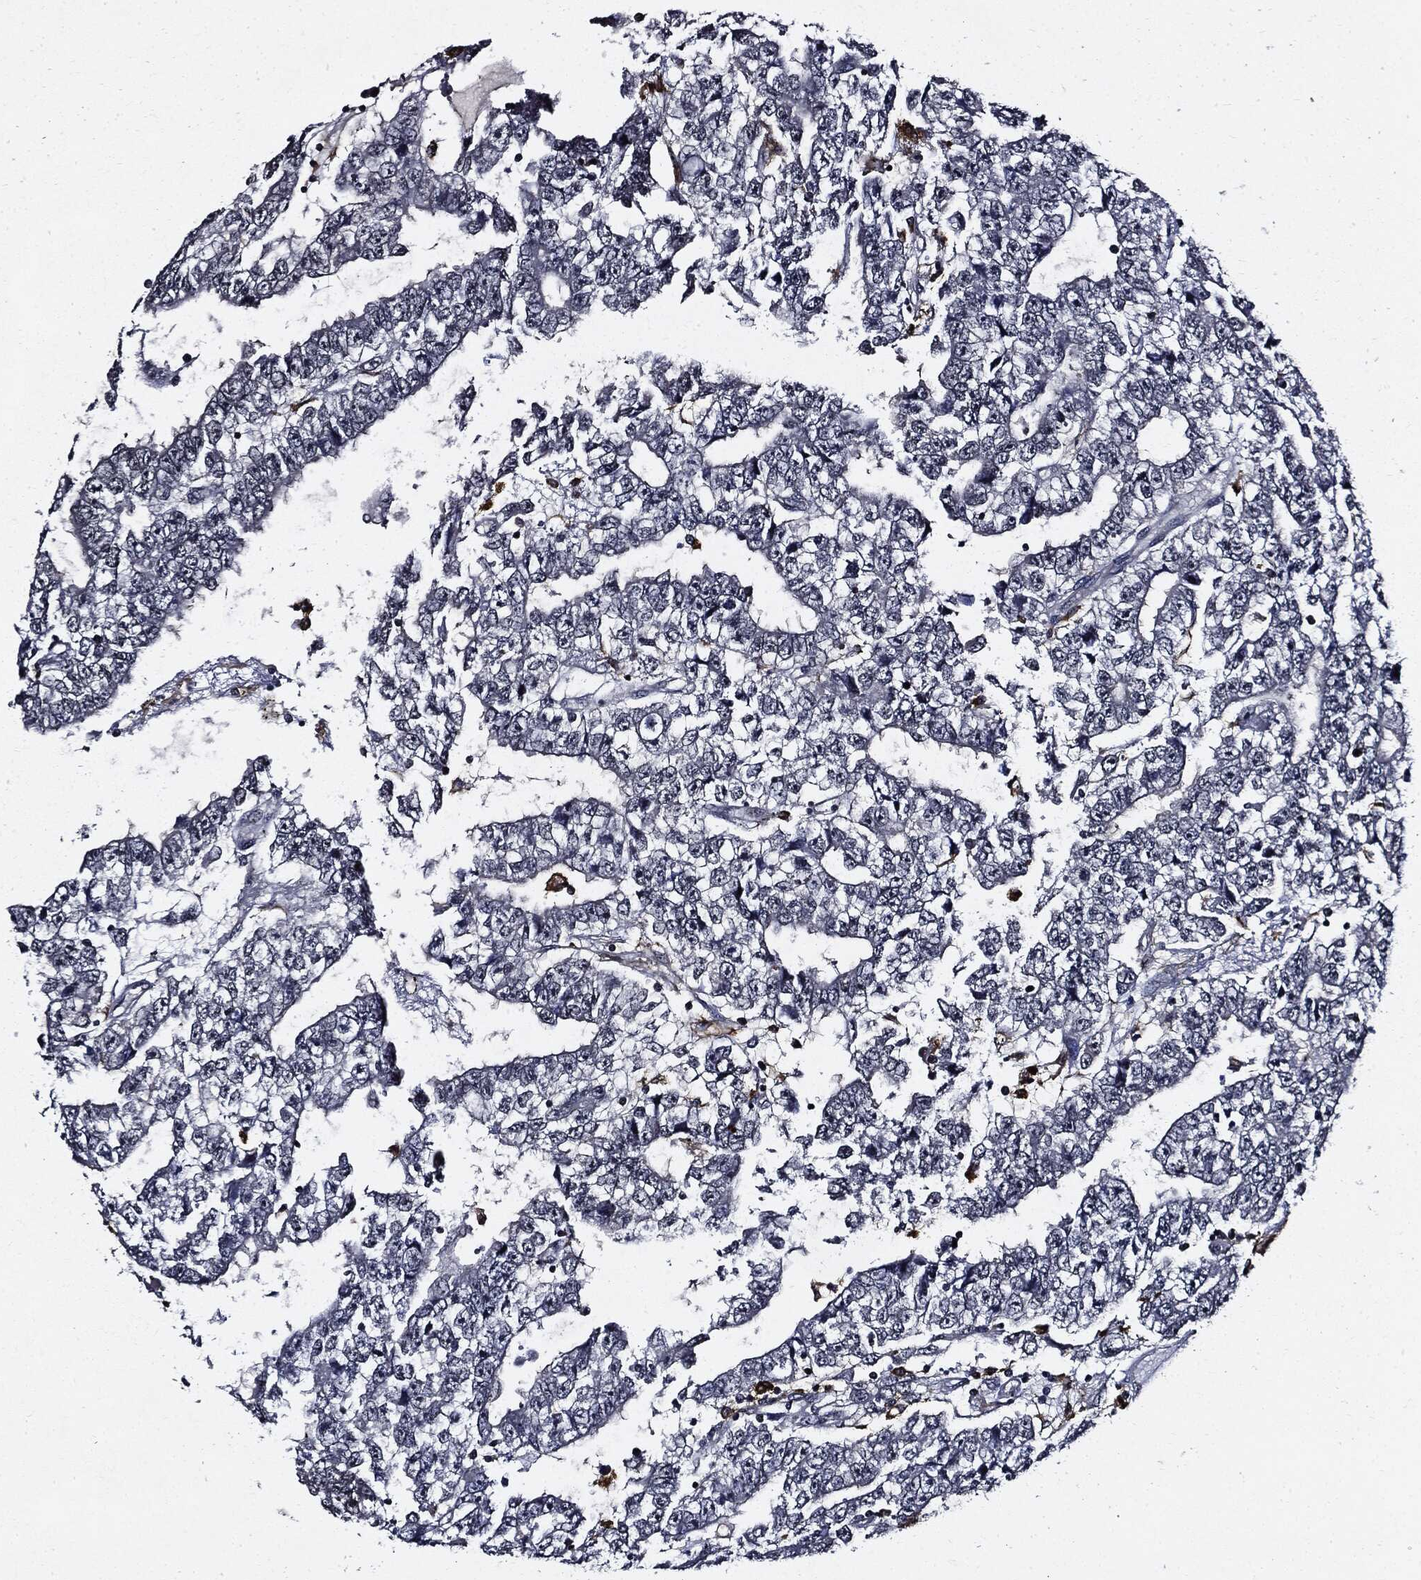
{"staining": {"intensity": "negative", "quantity": "none", "location": "none"}, "tissue": "testis cancer", "cell_type": "Tumor cells", "image_type": "cancer", "snomed": [{"axis": "morphology", "description": "Carcinoma, Embryonal, NOS"}, {"axis": "topography", "description": "Testis"}], "caption": "The micrograph exhibits no staining of tumor cells in testis cancer (embryonal carcinoma).", "gene": "SUGT1", "patient": {"sex": "male", "age": 25}}